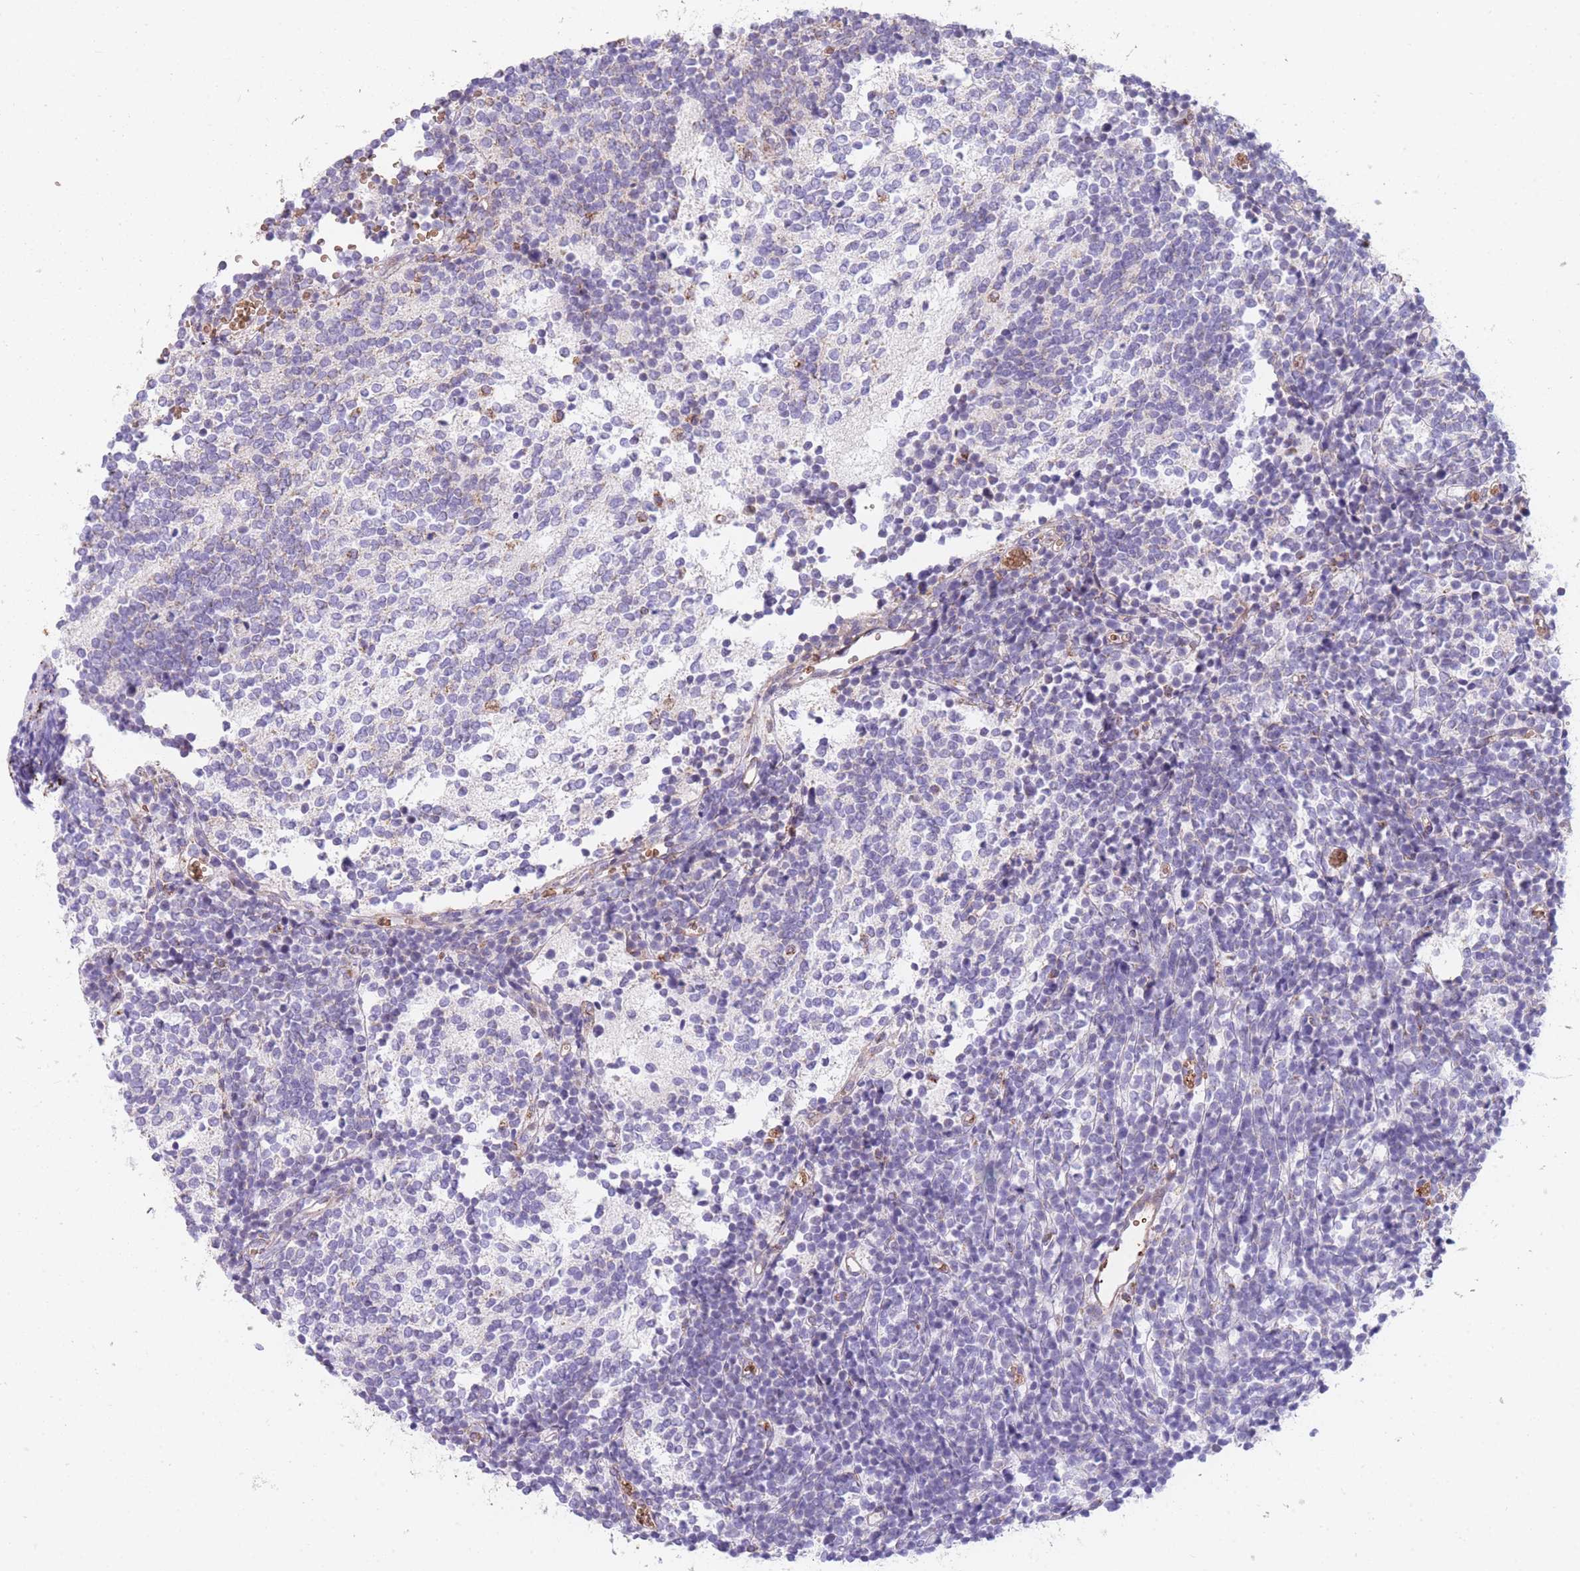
{"staining": {"intensity": "negative", "quantity": "none", "location": "none"}, "tissue": "glioma", "cell_type": "Tumor cells", "image_type": "cancer", "snomed": [{"axis": "morphology", "description": "Glioma, malignant, Low grade"}, {"axis": "topography", "description": "Brain"}], "caption": "The immunohistochemistry (IHC) micrograph has no significant staining in tumor cells of glioma tissue. The staining was performed using DAB to visualize the protein expression in brown, while the nuclei were stained in blue with hematoxylin (Magnification: 20x).", "gene": "SMPD4", "patient": {"sex": "female", "age": 1}}